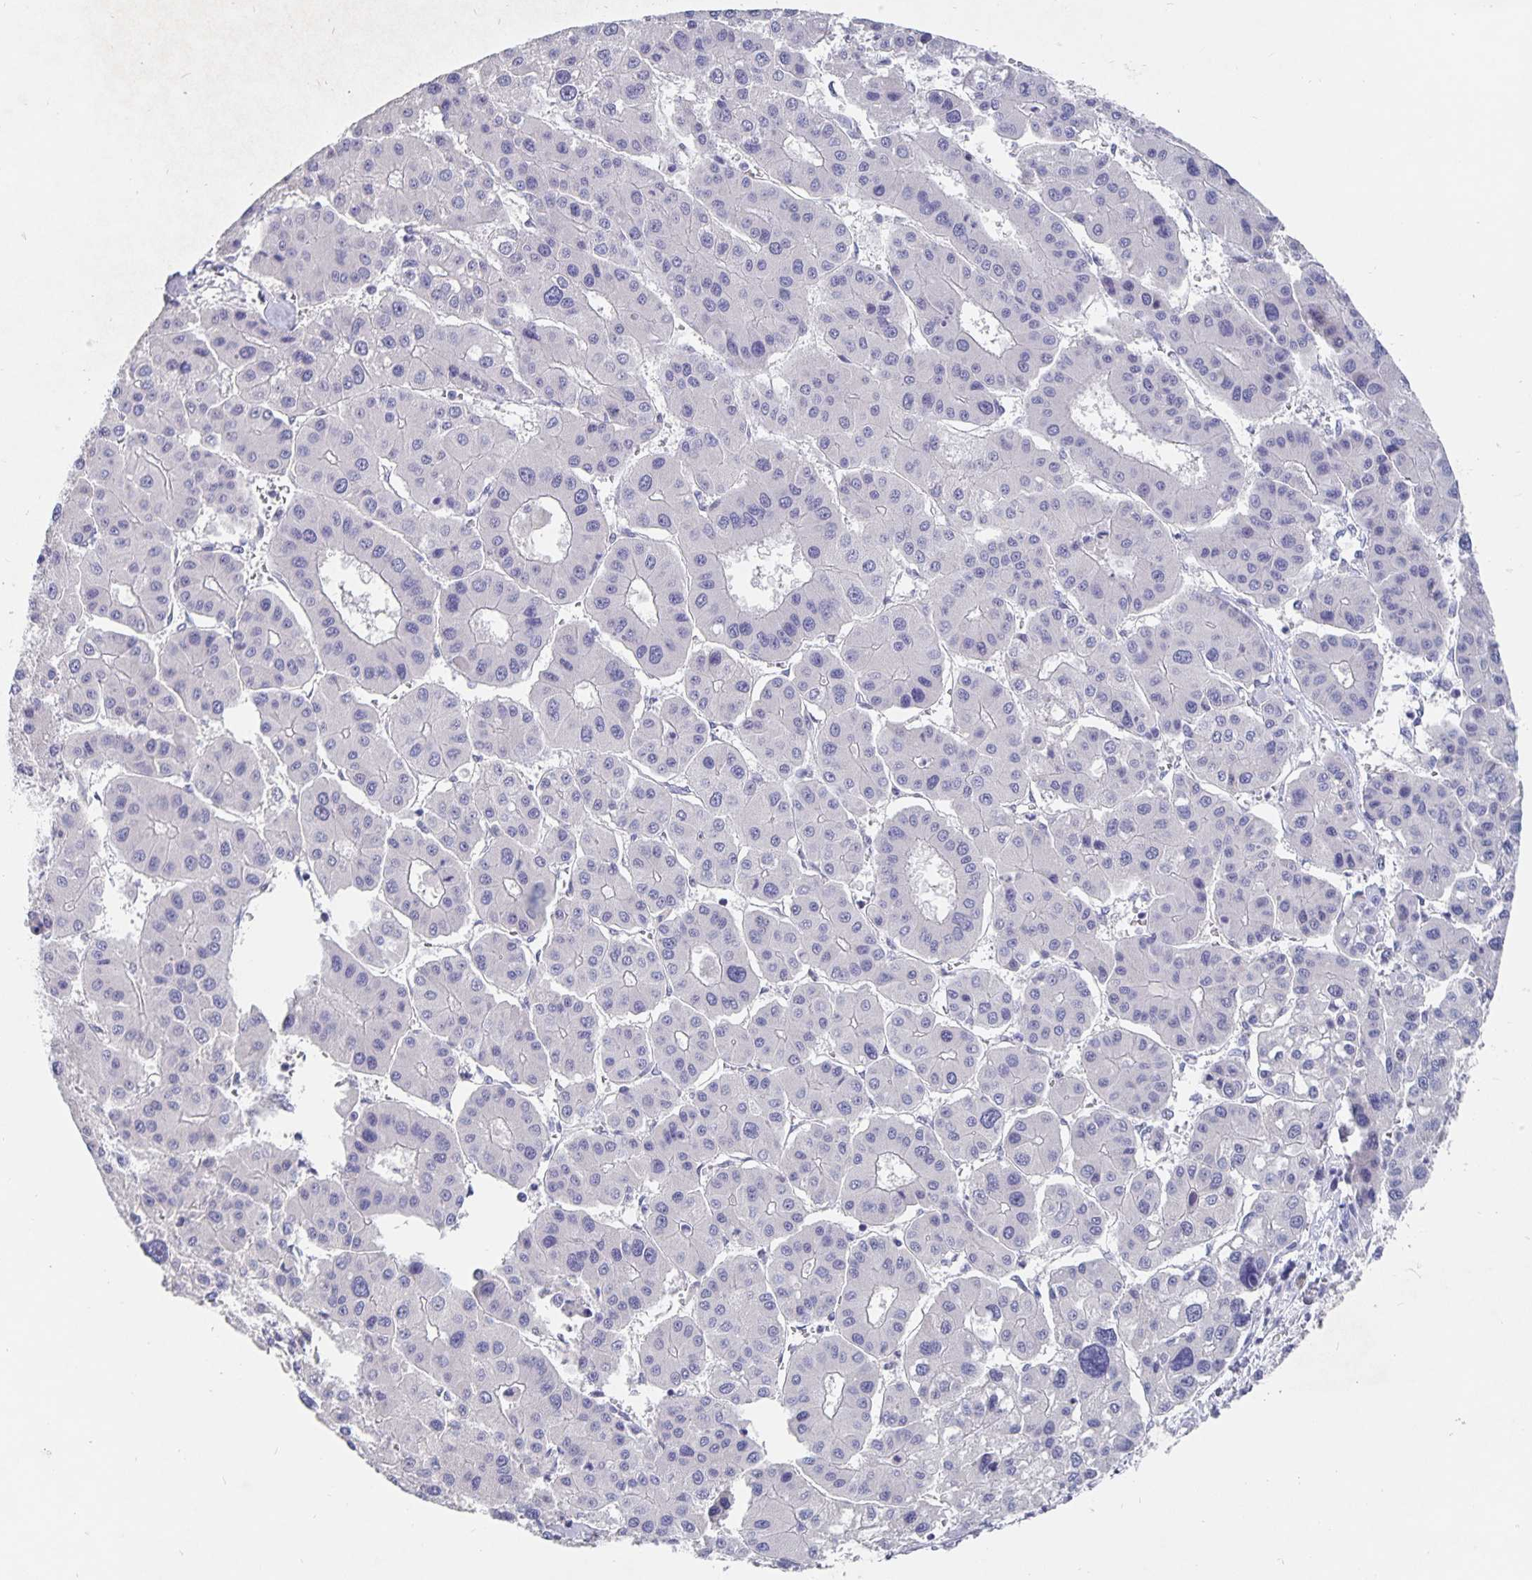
{"staining": {"intensity": "negative", "quantity": "none", "location": "none"}, "tissue": "liver cancer", "cell_type": "Tumor cells", "image_type": "cancer", "snomed": [{"axis": "morphology", "description": "Carcinoma, Hepatocellular, NOS"}, {"axis": "topography", "description": "Liver"}], "caption": "Human liver cancer (hepatocellular carcinoma) stained for a protein using immunohistochemistry demonstrates no positivity in tumor cells.", "gene": "SMOC1", "patient": {"sex": "male", "age": 73}}